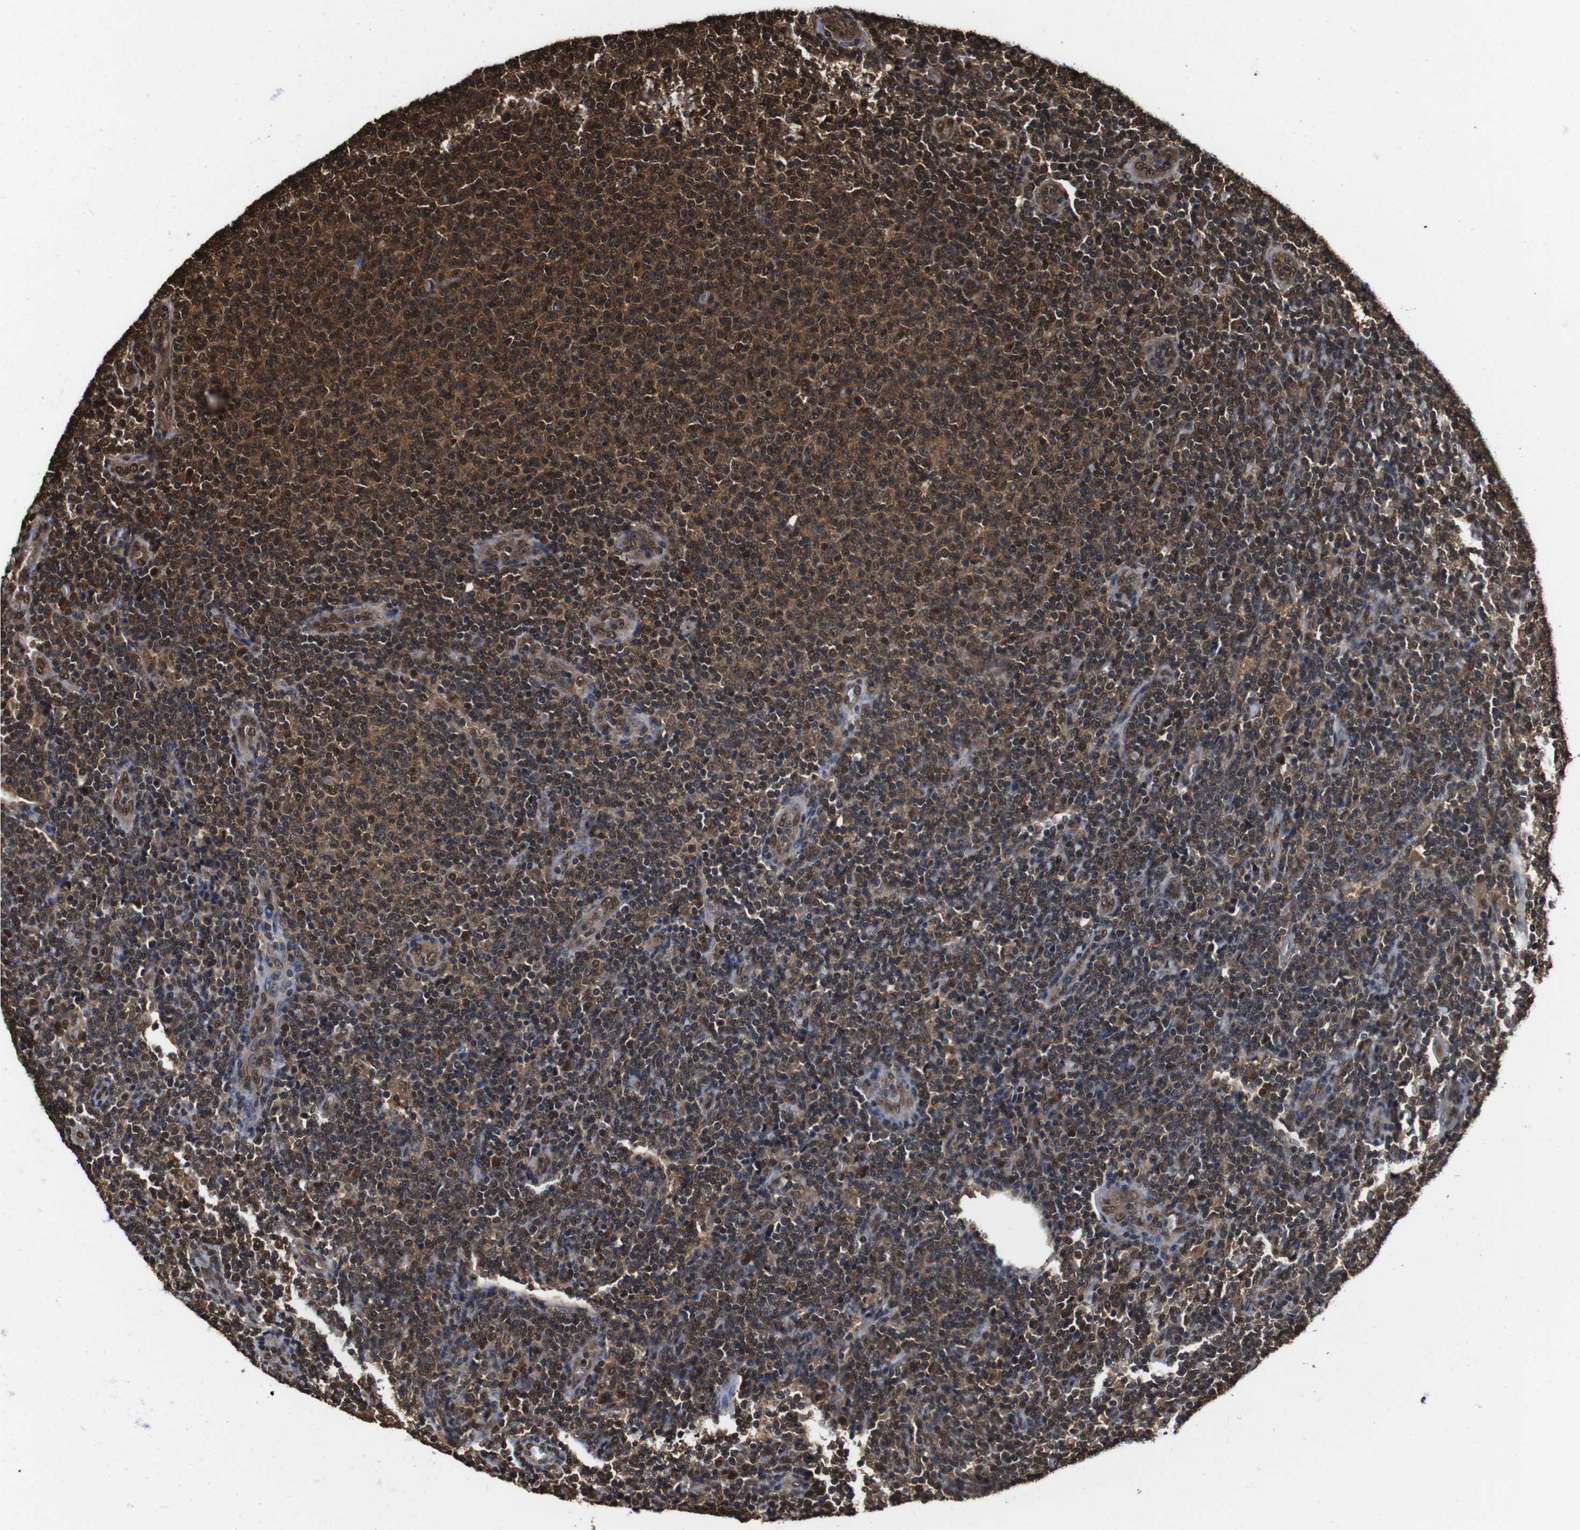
{"staining": {"intensity": "moderate", "quantity": ">75%", "location": "cytoplasmic/membranous,nuclear"}, "tissue": "lymphoma", "cell_type": "Tumor cells", "image_type": "cancer", "snomed": [{"axis": "morphology", "description": "Malignant lymphoma, non-Hodgkin's type, Low grade"}, {"axis": "topography", "description": "Lymph node"}], "caption": "An image of malignant lymphoma, non-Hodgkin's type (low-grade) stained for a protein reveals moderate cytoplasmic/membranous and nuclear brown staining in tumor cells.", "gene": "VCP", "patient": {"sex": "male", "age": 66}}